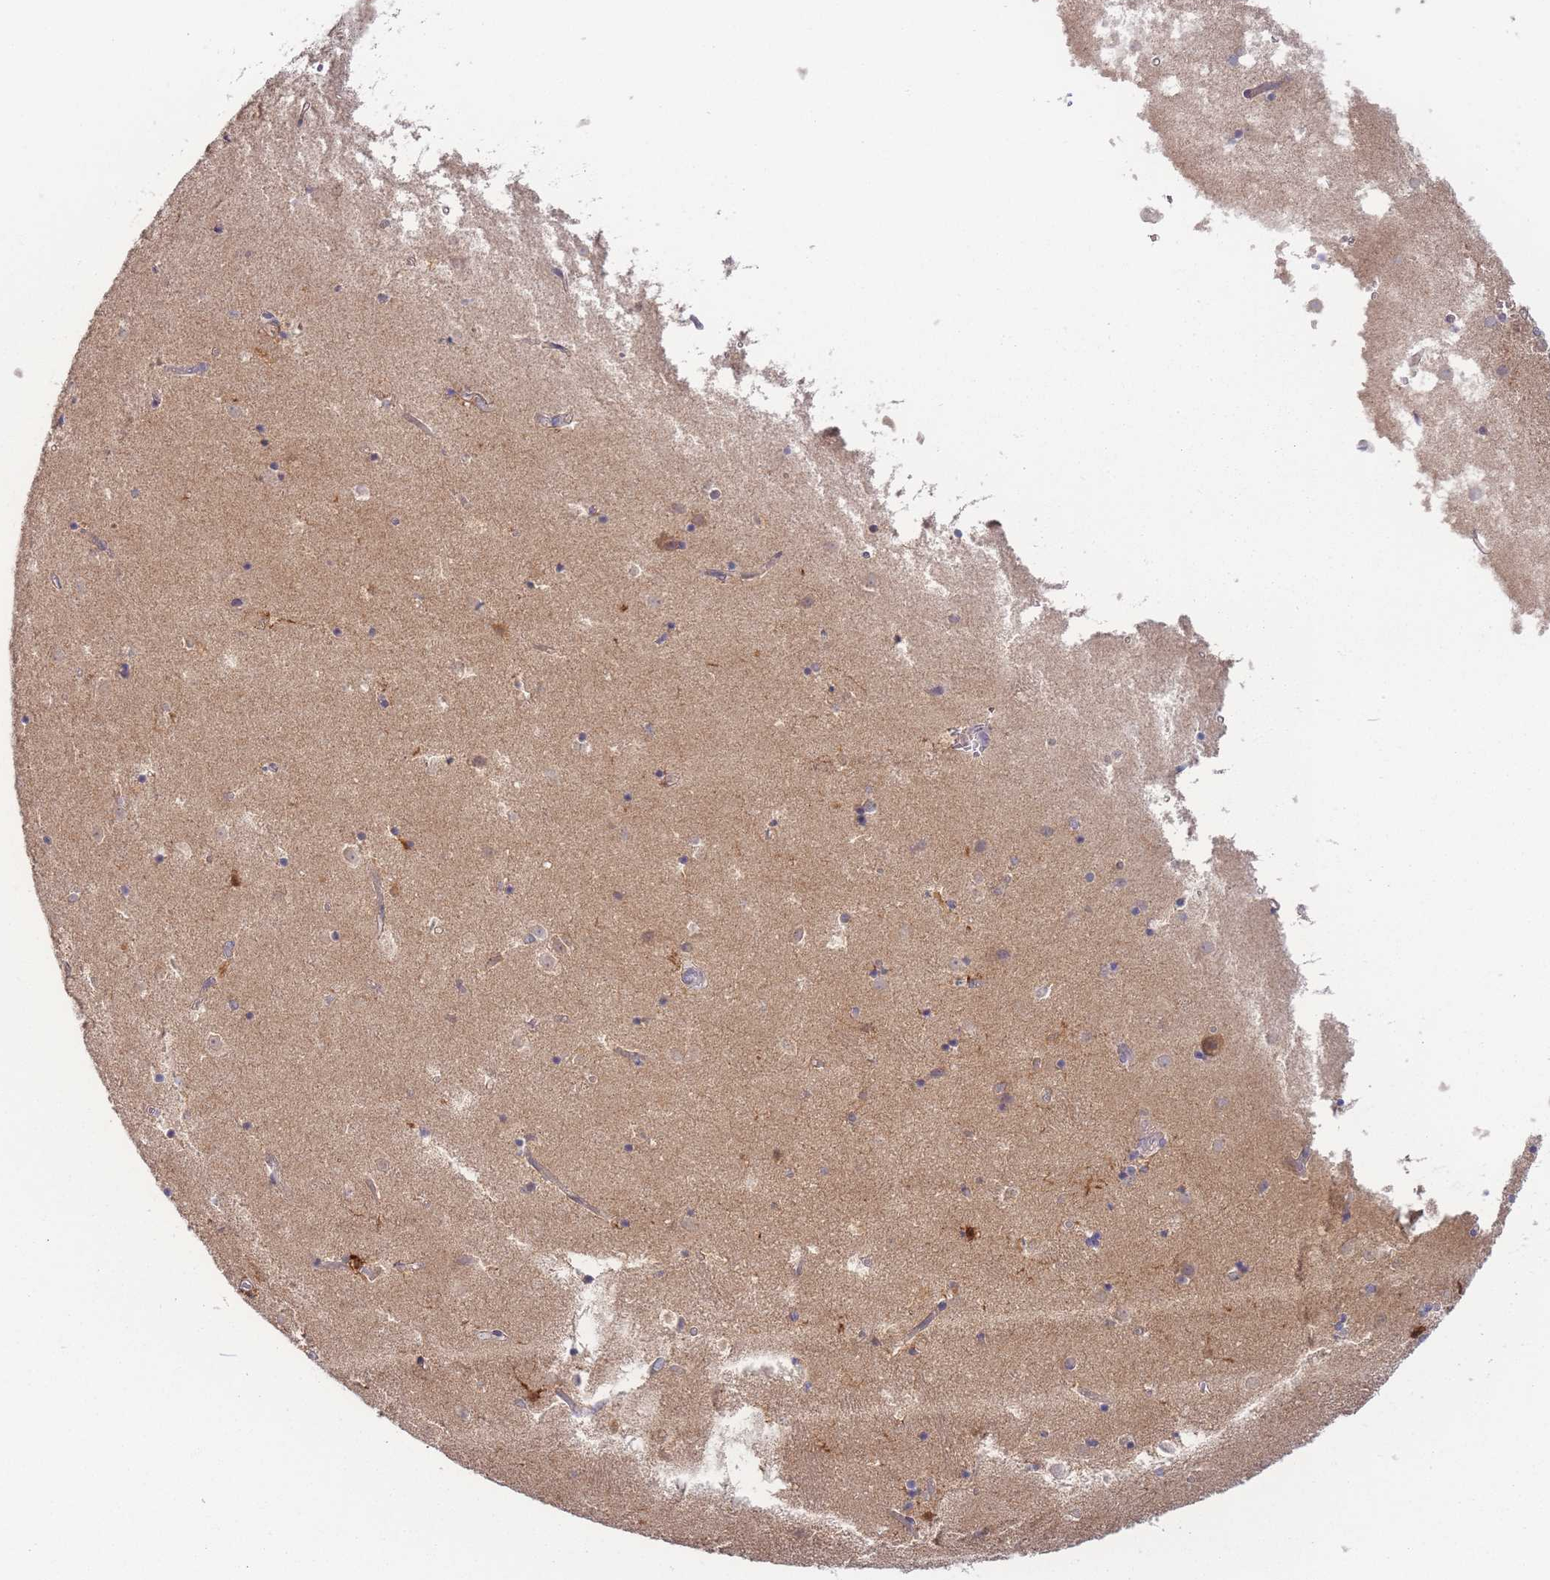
{"staining": {"intensity": "weak", "quantity": "<25%", "location": "cytoplasmic/membranous"}, "tissue": "caudate", "cell_type": "Glial cells", "image_type": "normal", "snomed": [{"axis": "morphology", "description": "Normal tissue, NOS"}, {"axis": "topography", "description": "Lateral ventricle wall"}], "caption": "Micrograph shows no significant protein staining in glial cells of unremarkable caudate.", "gene": "SPHKAP", "patient": {"sex": "female", "age": 52}}